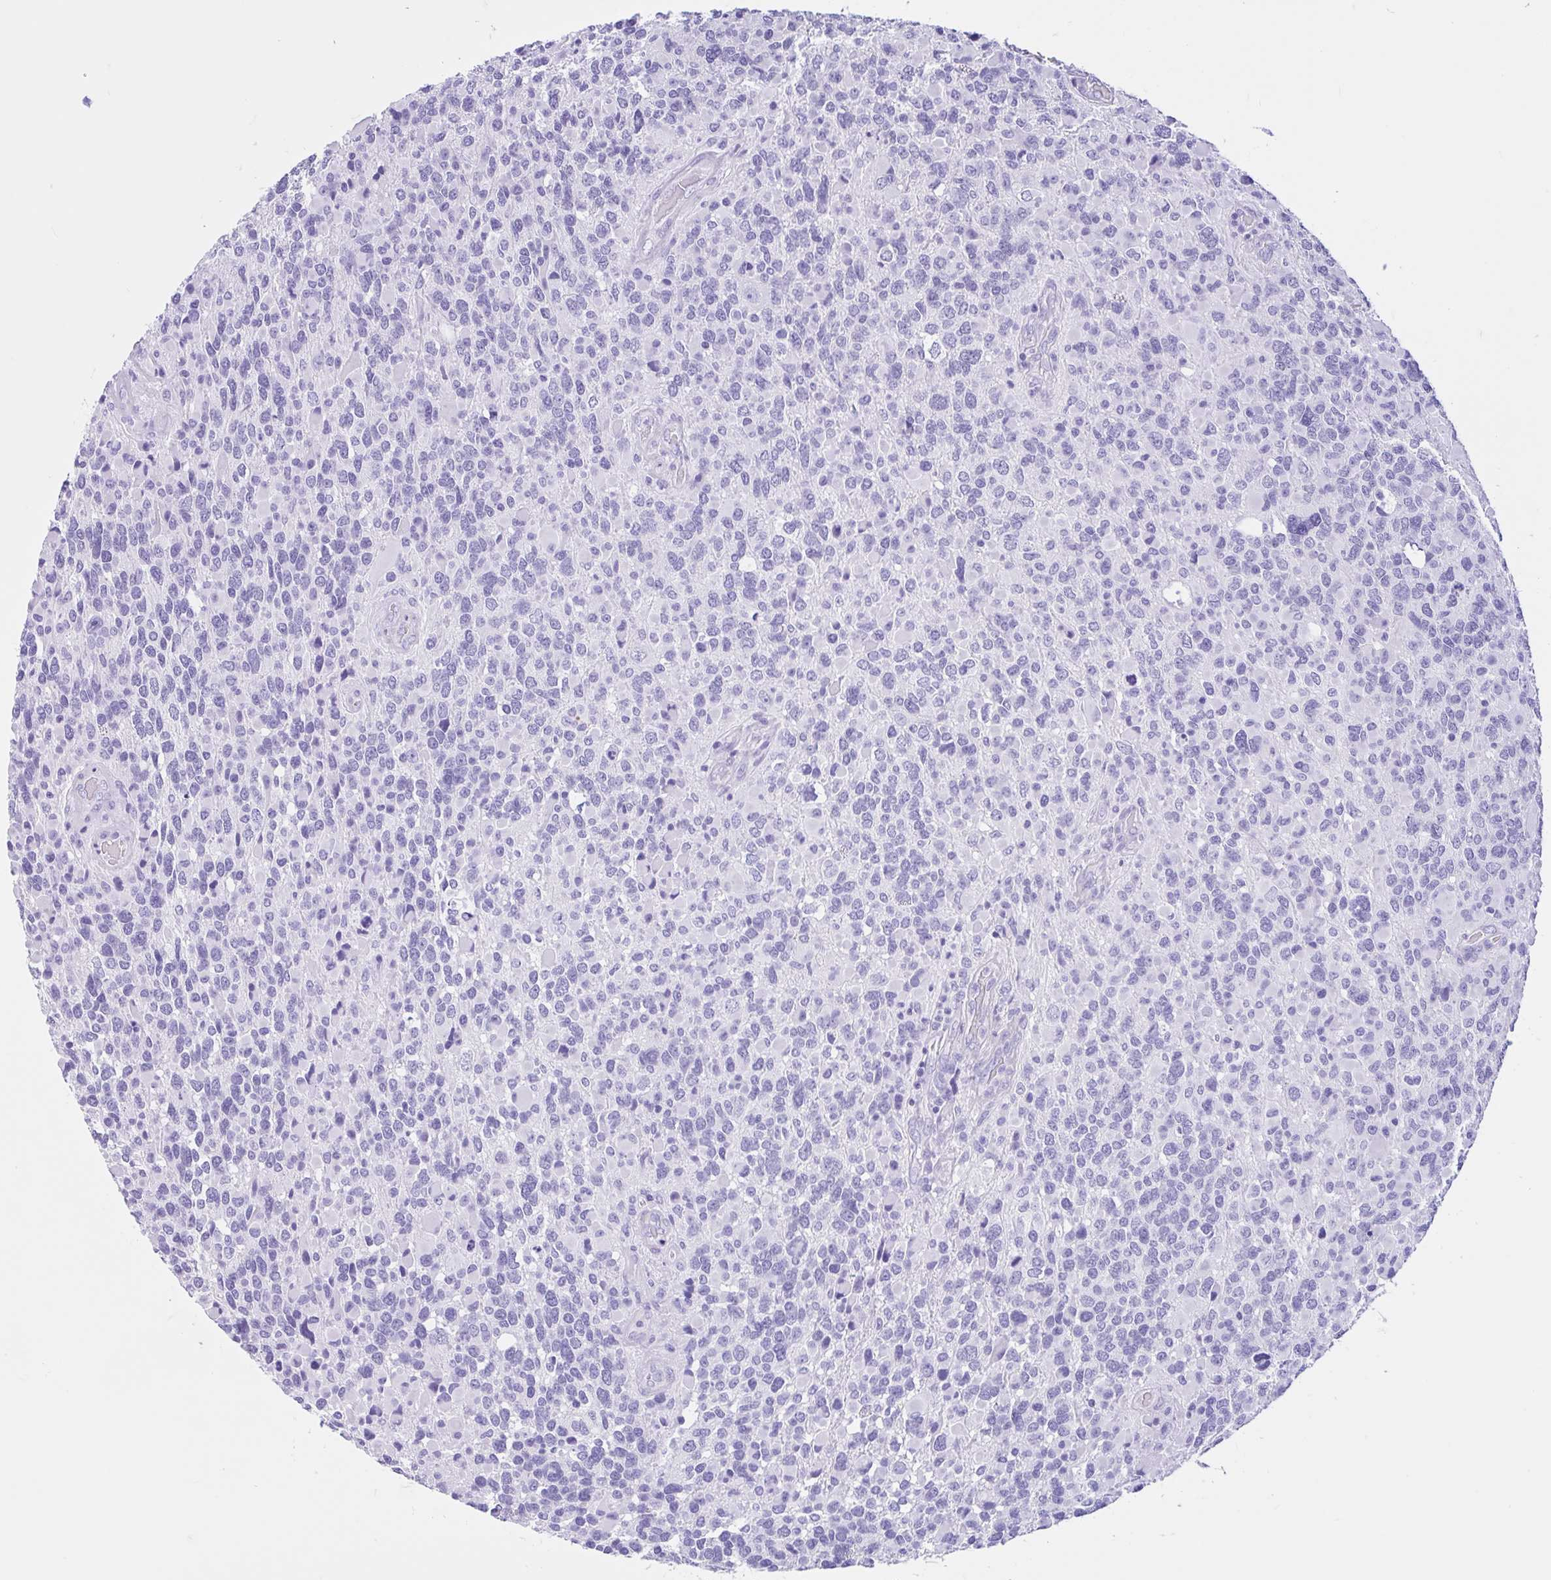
{"staining": {"intensity": "negative", "quantity": "none", "location": "none"}, "tissue": "glioma", "cell_type": "Tumor cells", "image_type": "cancer", "snomed": [{"axis": "morphology", "description": "Glioma, malignant, High grade"}, {"axis": "topography", "description": "Brain"}], "caption": "Immunohistochemistry (IHC) histopathology image of neoplastic tissue: human glioma stained with DAB (3,3'-diaminobenzidine) shows no significant protein staining in tumor cells. Brightfield microscopy of IHC stained with DAB (3,3'-diaminobenzidine) (brown) and hematoxylin (blue), captured at high magnification.", "gene": "IAPP", "patient": {"sex": "female", "age": 40}}